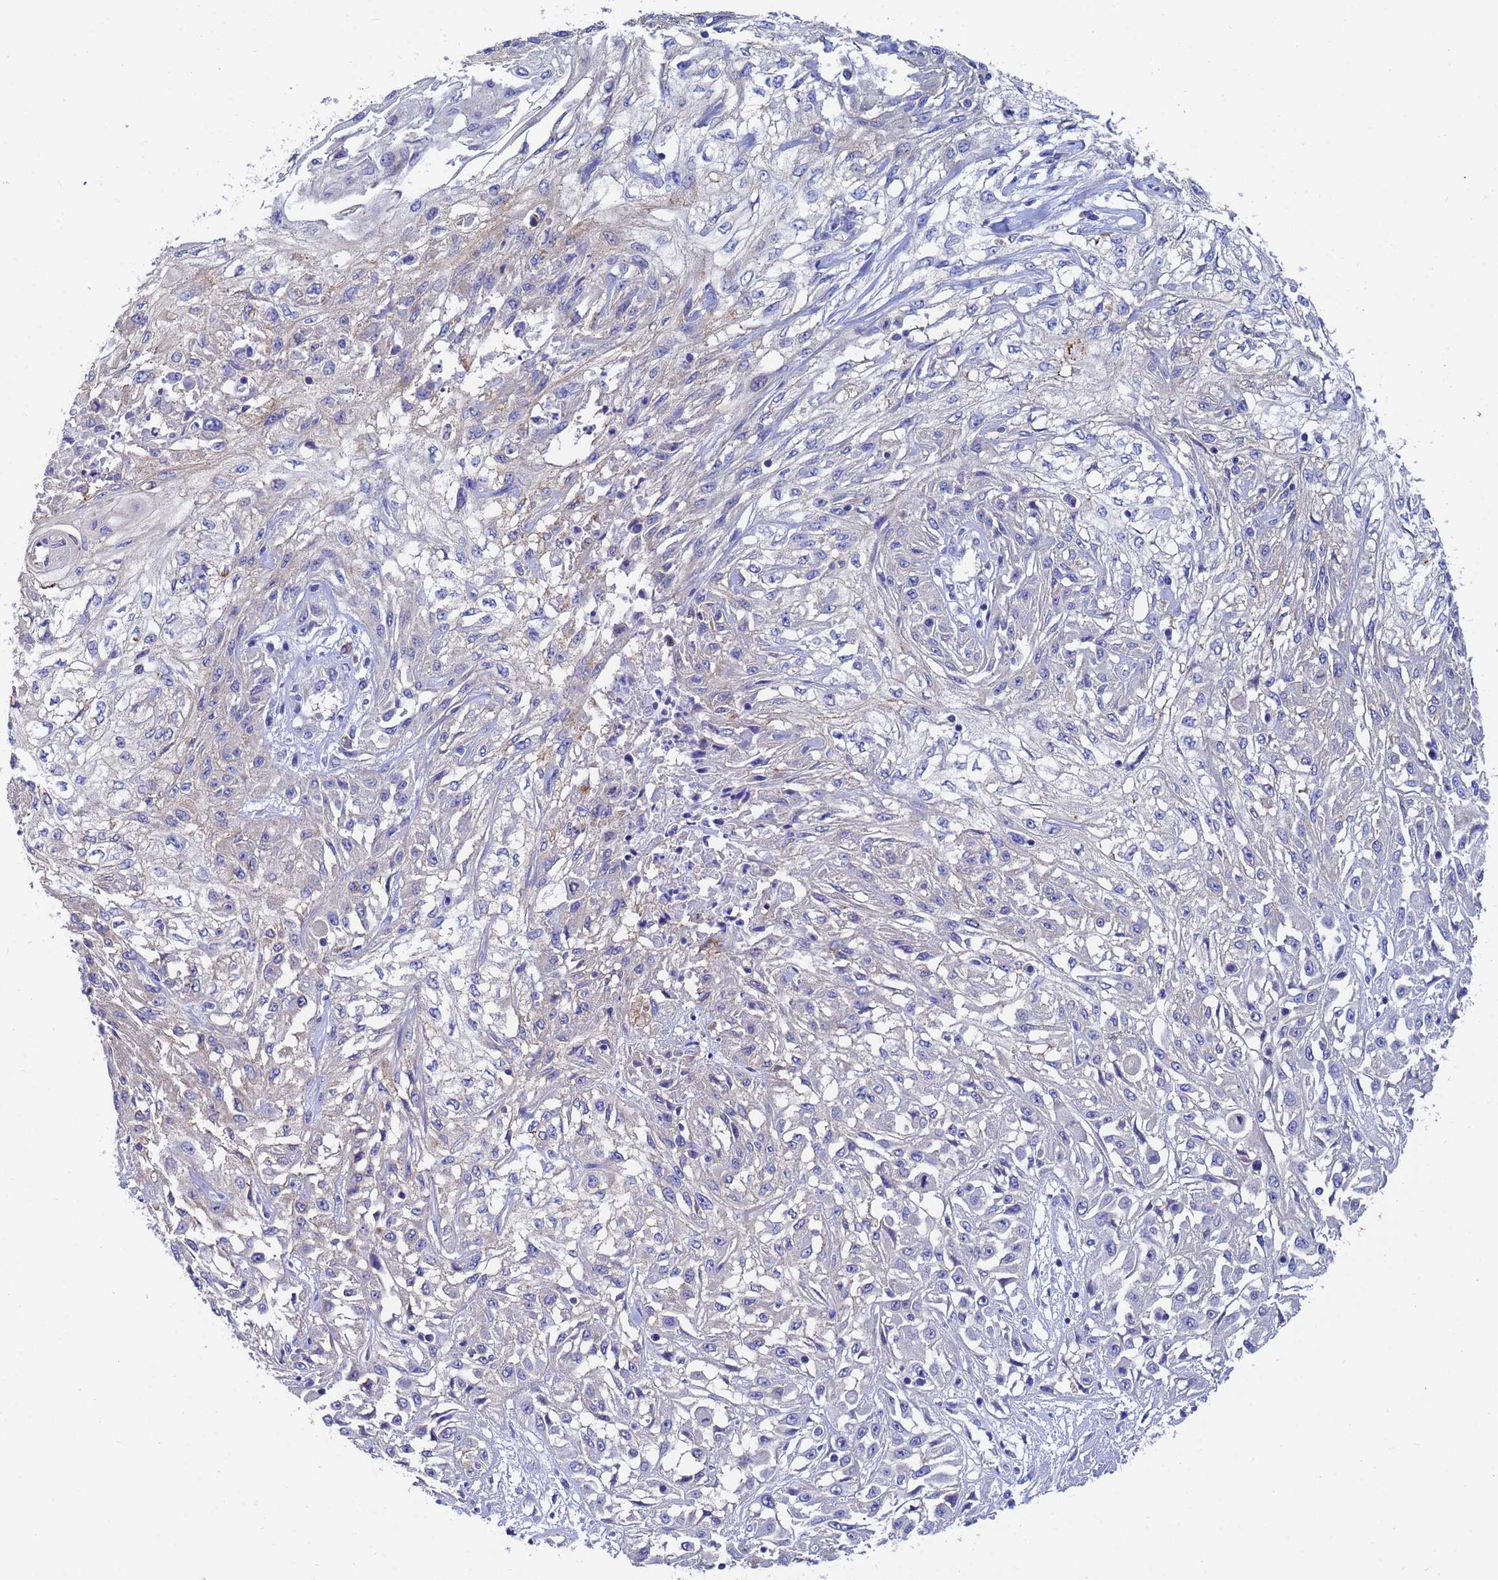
{"staining": {"intensity": "negative", "quantity": "none", "location": "none"}, "tissue": "skin cancer", "cell_type": "Tumor cells", "image_type": "cancer", "snomed": [{"axis": "morphology", "description": "Squamous cell carcinoma, NOS"}, {"axis": "morphology", "description": "Squamous cell carcinoma, metastatic, NOS"}, {"axis": "topography", "description": "Skin"}, {"axis": "topography", "description": "Lymph node"}], "caption": "Tumor cells are negative for brown protein staining in skin cancer.", "gene": "UBE2O", "patient": {"sex": "male", "age": 75}}